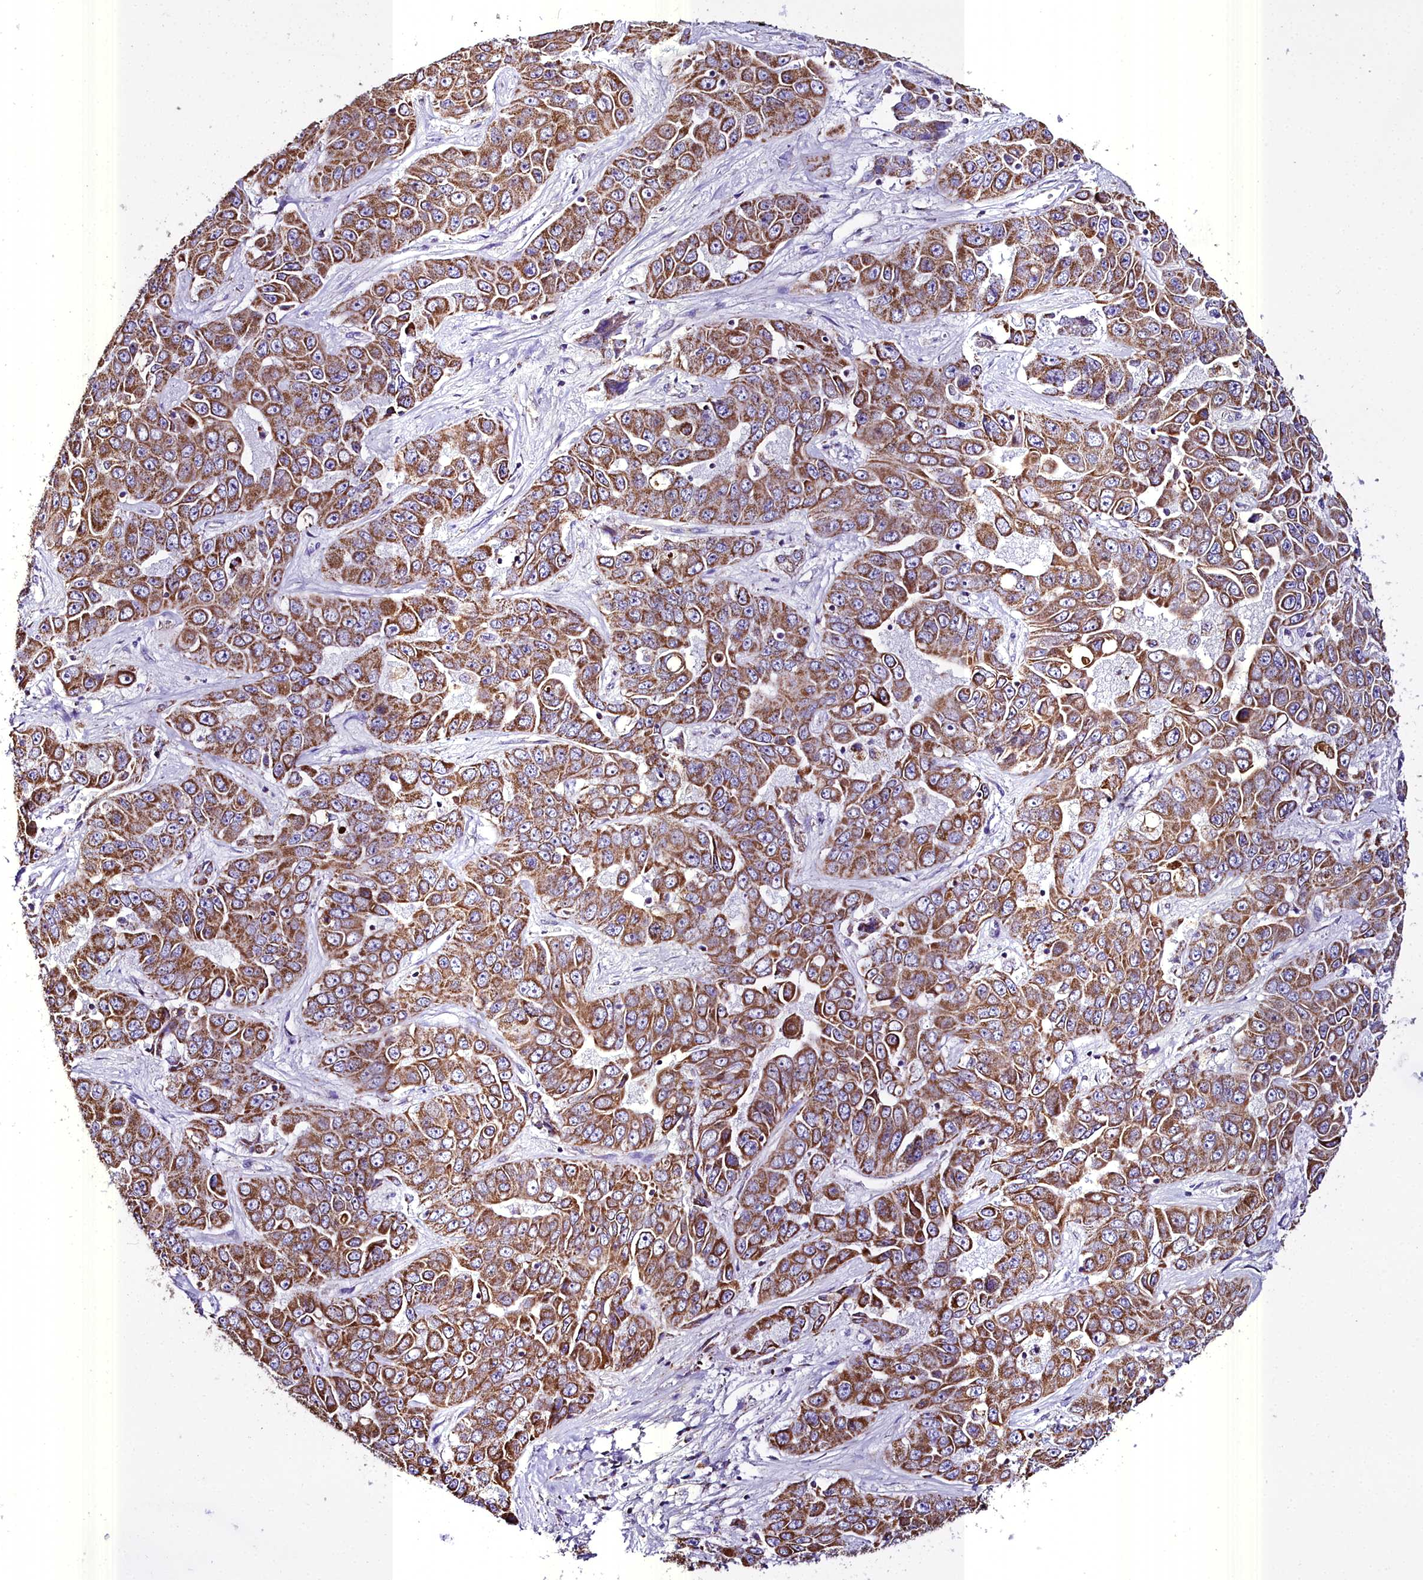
{"staining": {"intensity": "moderate", "quantity": ">75%", "location": "cytoplasmic/membranous"}, "tissue": "liver cancer", "cell_type": "Tumor cells", "image_type": "cancer", "snomed": [{"axis": "morphology", "description": "Cholangiocarcinoma"}, {"axis": "topography", "description": "Liver"}], "caption": "Liver cancer (cholangiocarcinoma) stained with DAB (3,3'-diaminobenzidine) immunohistochemistry demonstrates medium levels of moderate cytoplasmic/membranous staining in about >75% of tumor cells. (DAB (3,3'-diaminobenzidine) IHC, brown staining for protein, blue staining for nuclei).", "gene": "WDFY3", "patient": {"sex": "female", "age": 52}}